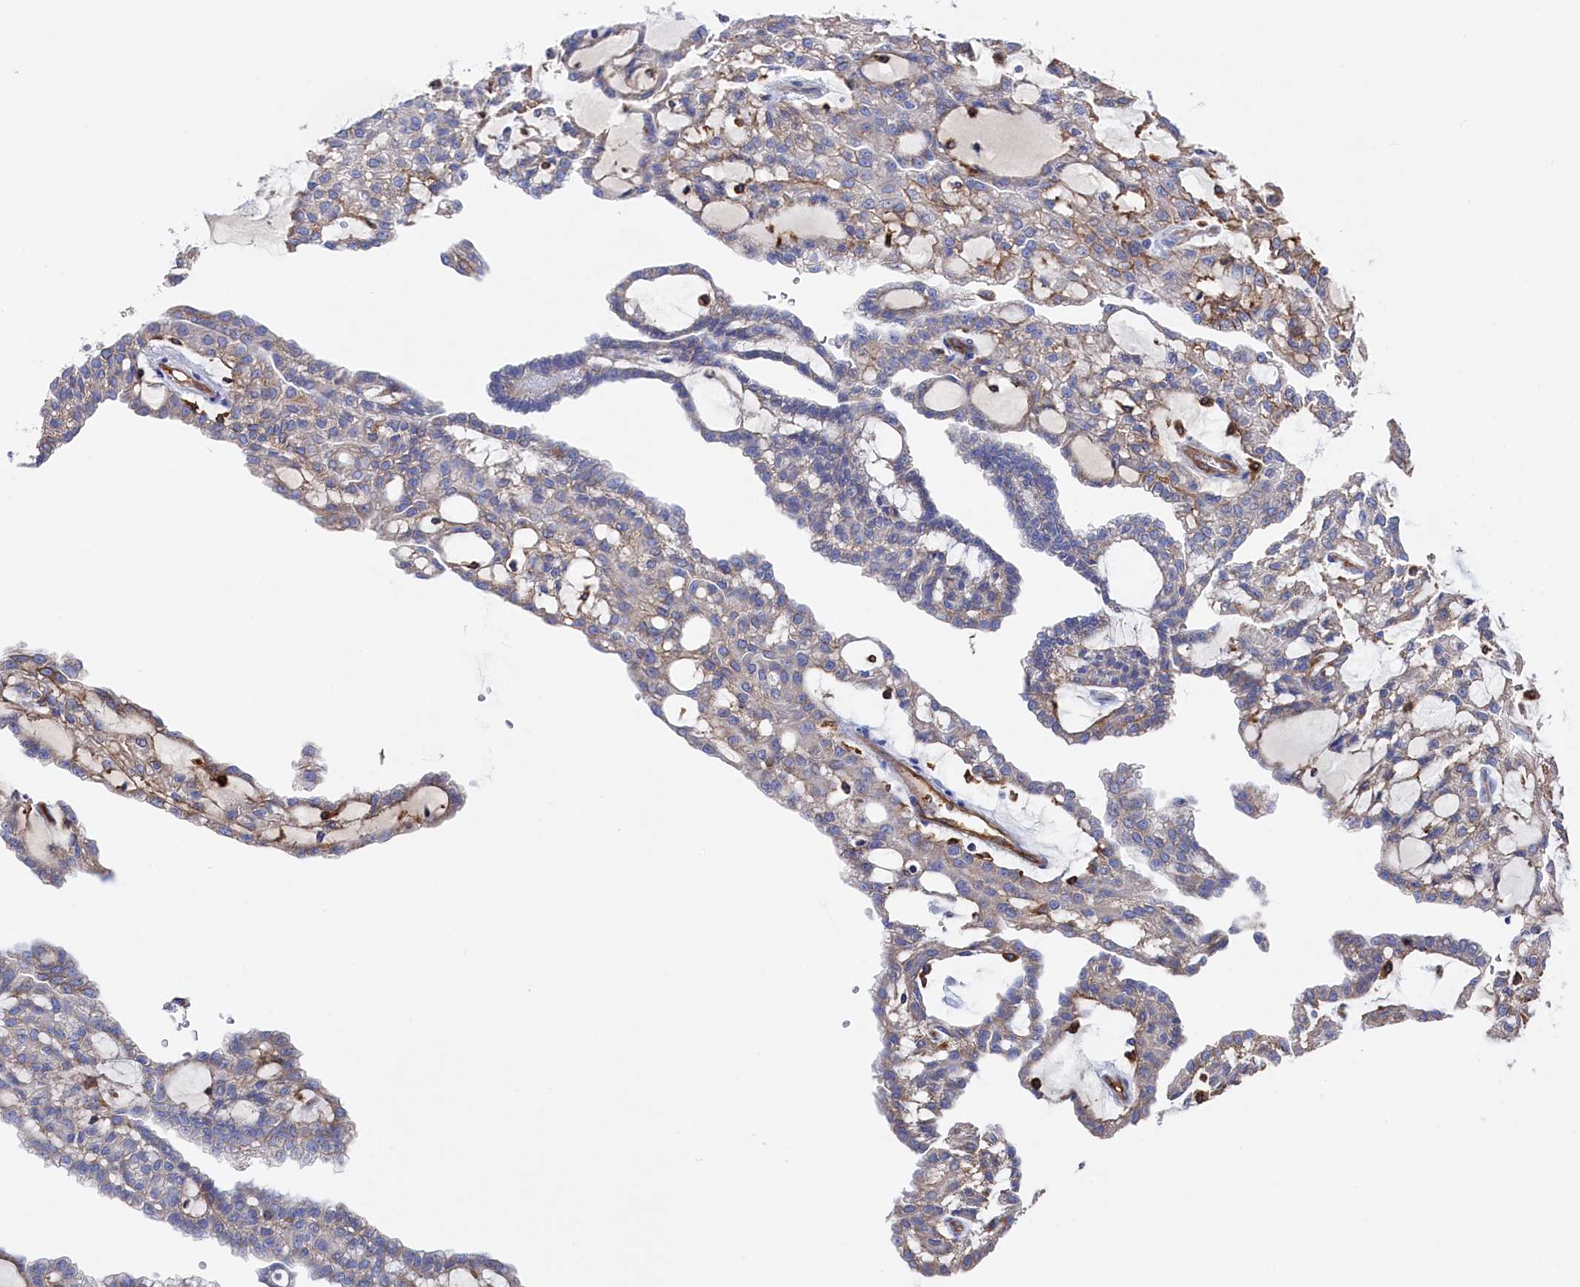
{"staining": {"intensity": "negative", "quantity": "none", "location": "none"}, "tissue": "renal cancer", "cell_type": "Tumor cells", "image_type": "cancer", "snomed": [{"axis": "morphology", "description": "Adenocarcinoma, NOS"}, {"axis": "topography", "description": "Kidney"}], "caption": "Photomicrograph shows no significant protein positivity in tumor cells of renal cancer (adenocarcinoma).", "gene": "C12orf73", "patient": {"sex": "male", "age": 63}}